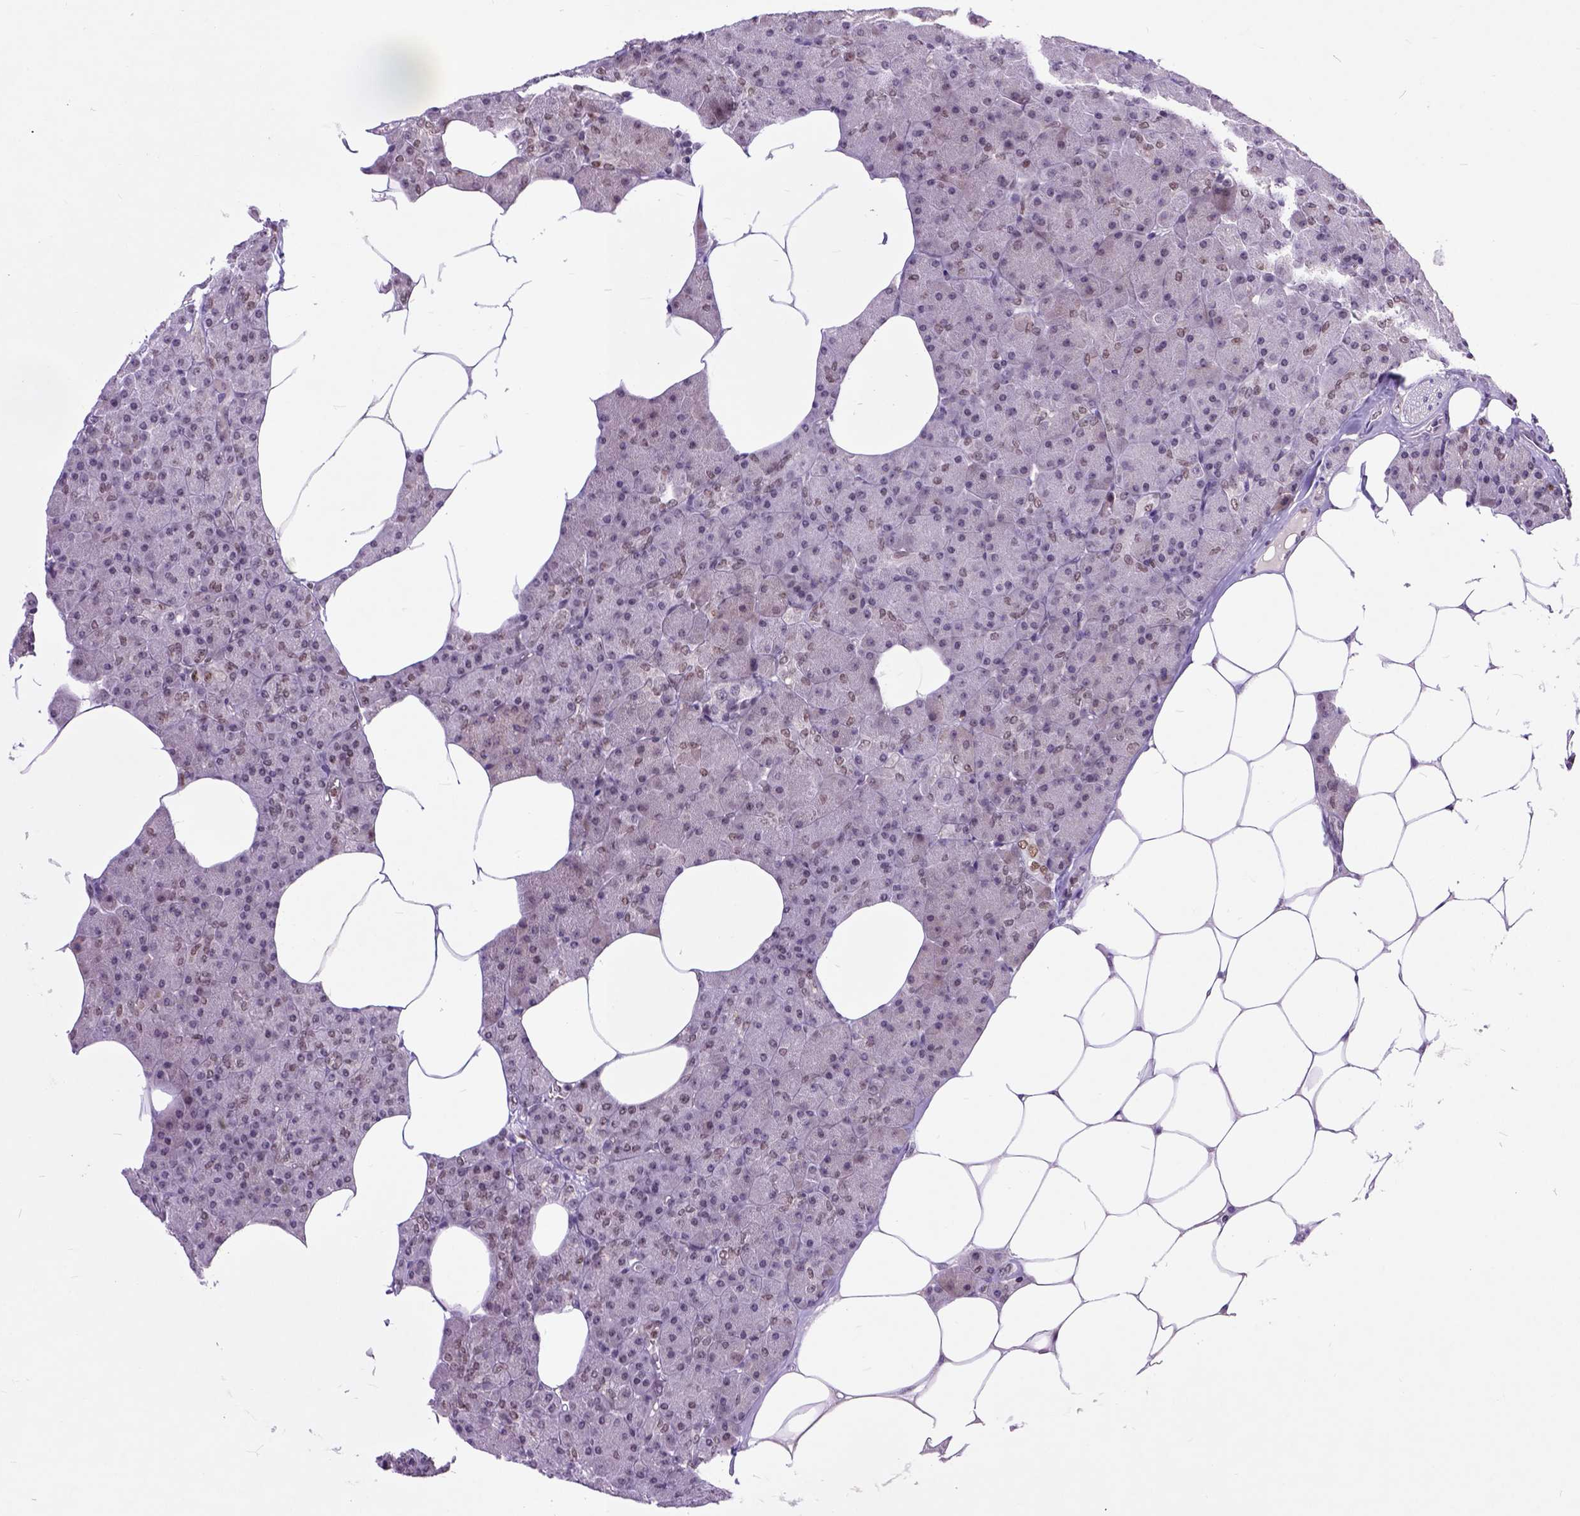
{"staining": {"intensity": "moderate", "quantity": ">75%", "location": "cytoplasmic/membranous,nuclear"}, "tissue": "pancreas", "cell_type": "Exocrine glandular cells", "image_type": "normal", "snomed": [{"axis": "morphology", "description": "Normal tissue, NOS"}, {"axis": "topography", "description": "Pancreas"}], "caption": "A photomicrograph showing moderate cytoplasmic/membranous,nuclear positivity in about >75% of exocrine glandular cells in benign pancreas, as visualized by brown immunohistochemical staining.", "gene": "RCC2", "patient": {"sex": "female", "age": 45}}